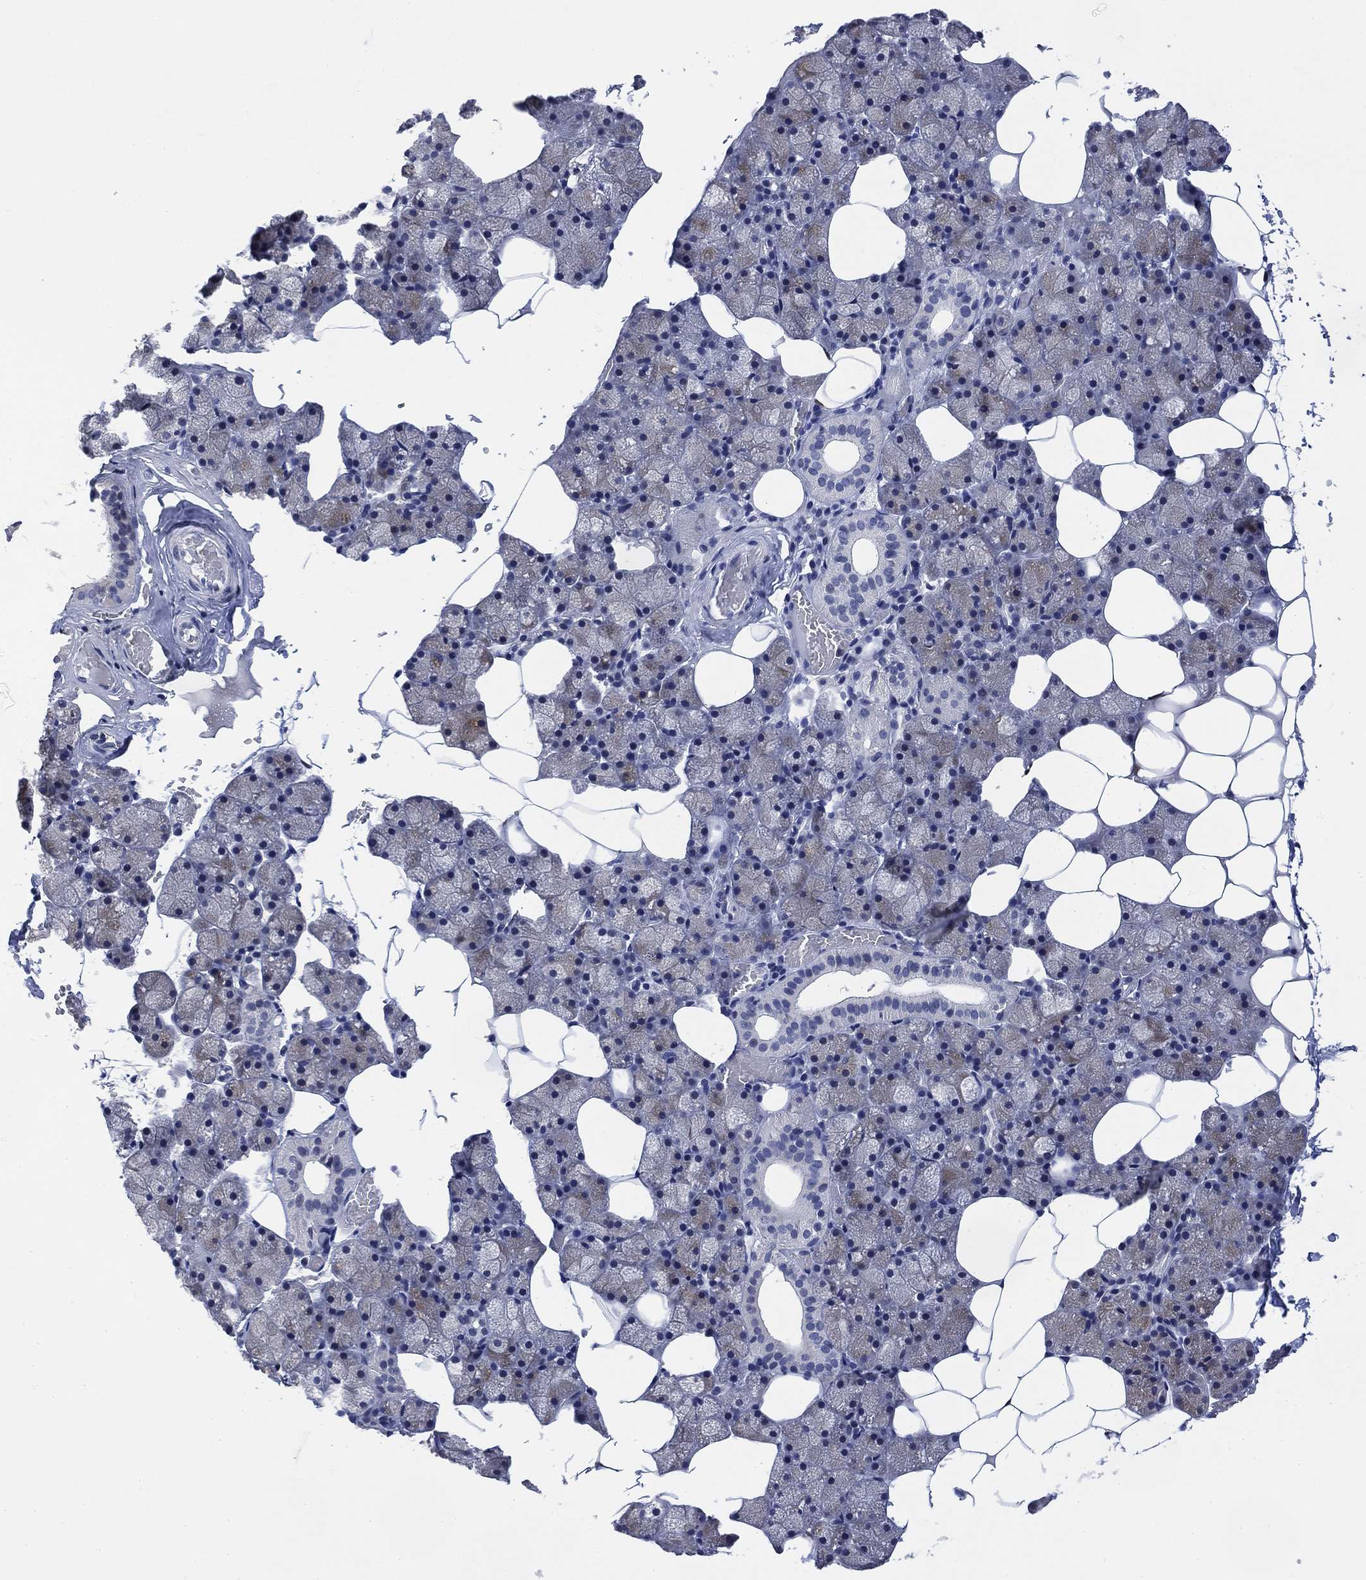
{"staining": {"intensity": "negative", "quantity": "none", "location": "none"}, "tissue": "salivary gland", "cell_type": "Glandular cells", "image_type": "normal", "snomed": [{"axis": "morphology", "description": "Normal tissue, NOS"}, {"axis": "topography", "description": "Salivary gland"}], "caption": "The micrograph shows no significant staining in glandular cells of salivary gland. (DAB immunohistochemistry (IHC) with hematoxylin counter stain).", "gene": "DAZL", "patient": {"sex": "male", "age": 38}}